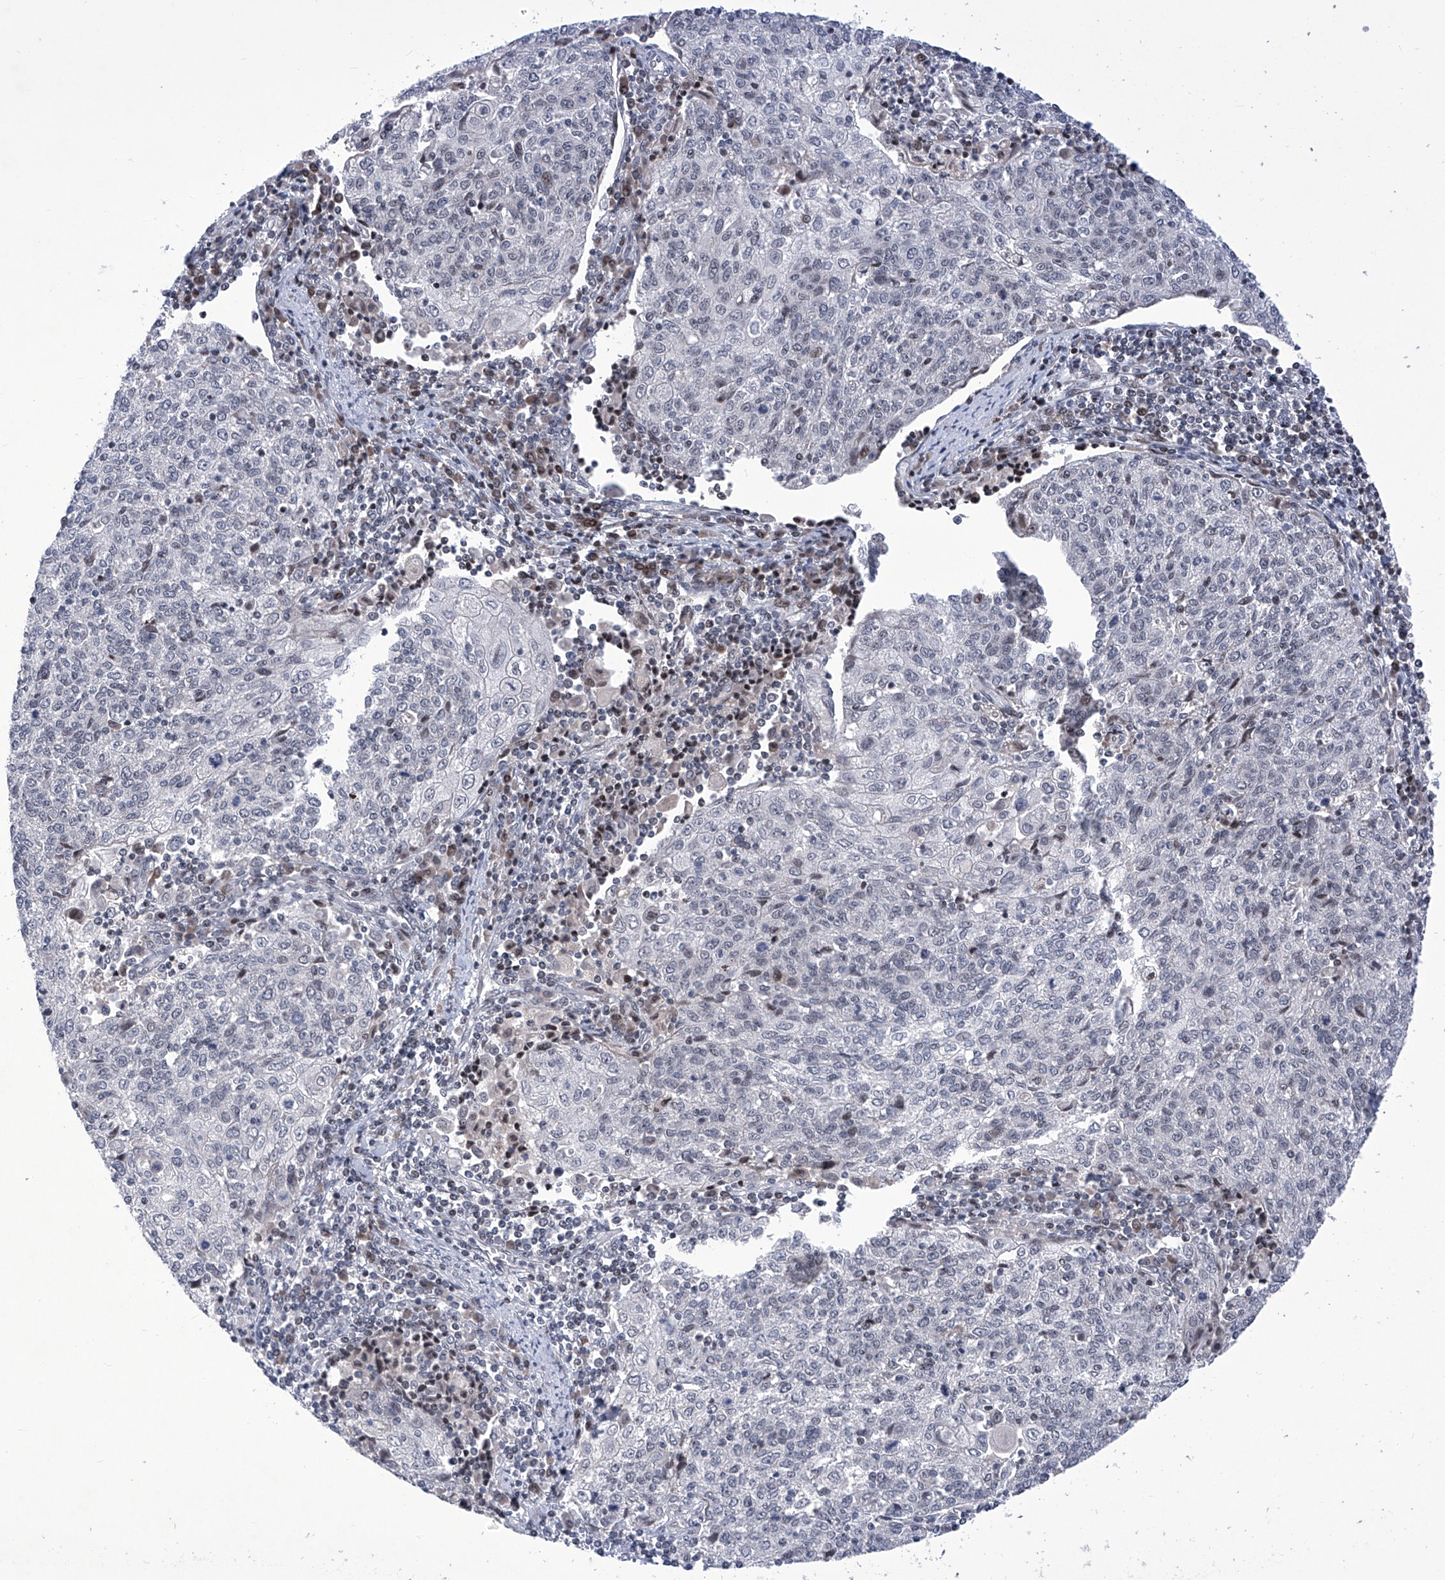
{"staining": {"intensity": "negative", "quantity": "none", "location": "none"}, "tissue": "cervical cancer", "cell_type": "Tumor cells", "image_type": "cancer", "snomed": [{"axis": "morphology", "description": "Squamous cell carcinoma, NOS"}, {"axis": "topography", "description": "Cervix"}], "caption": "IHC of cervical cancer displays no staining in tumor cells.", "gene": "NUFIP1", "patient": {"sex": "female", "age": 48}}